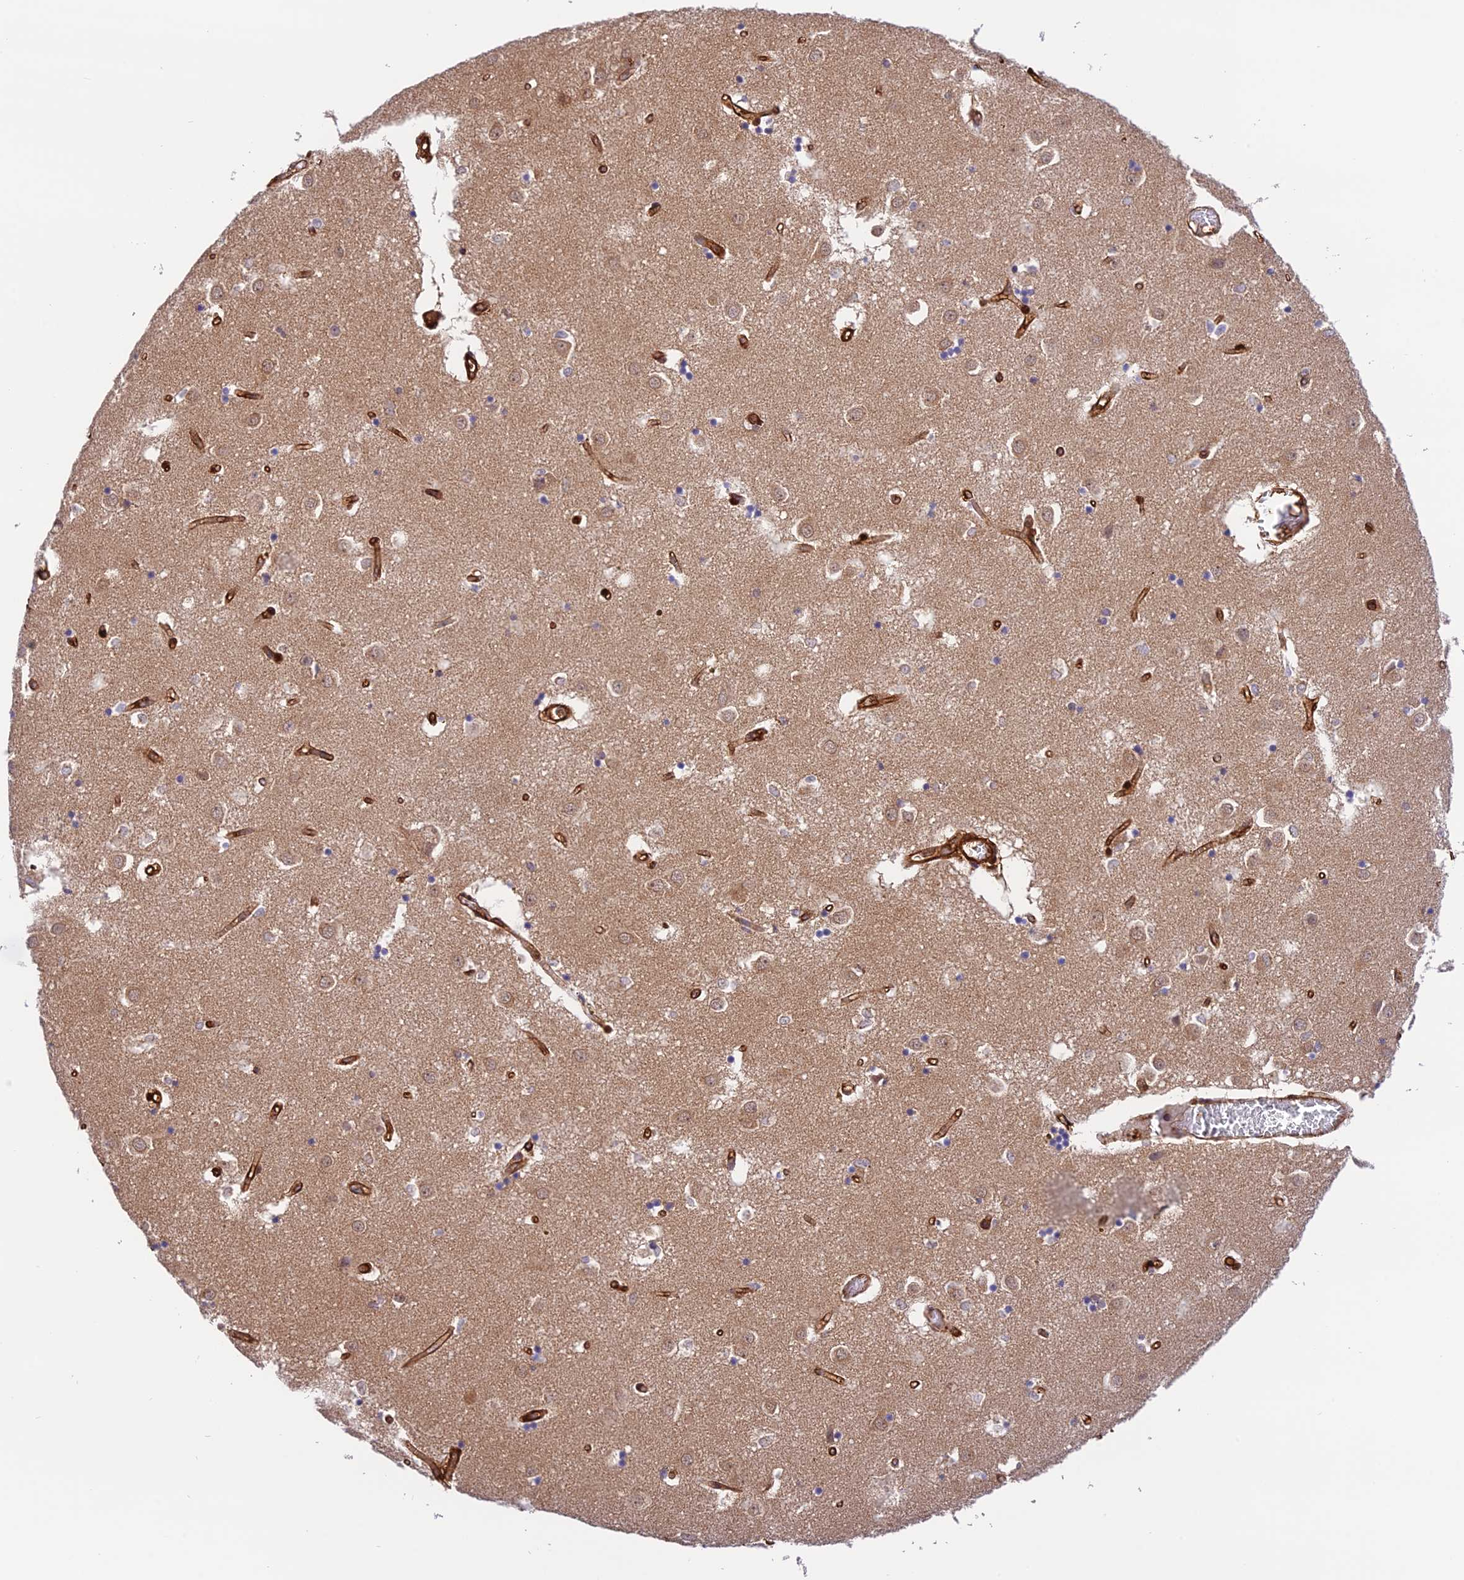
{"staining": {"intensity": "weak", "quantity": "<25%", "location": "cytoplasmic/membranous"}, "tissue": "caudate", "cell_type": "Glial cells", "image_type": "normal", "snomed": [{"axis": "morphology", "description": "Normal tissue, NOS"}, {"axis": "topography", "description": "Lateral ventricle wall"}], "caption": "A photomicrograph of human caudate is negative for staining in glial cells. The staining is performed using DAB (3,3'-diaminobenzidine) brown chromogen with nuclei counter-stained in using hematoxylin.", "gene": "EVI5L", "patient": {"sex": "male", "age": 70}}